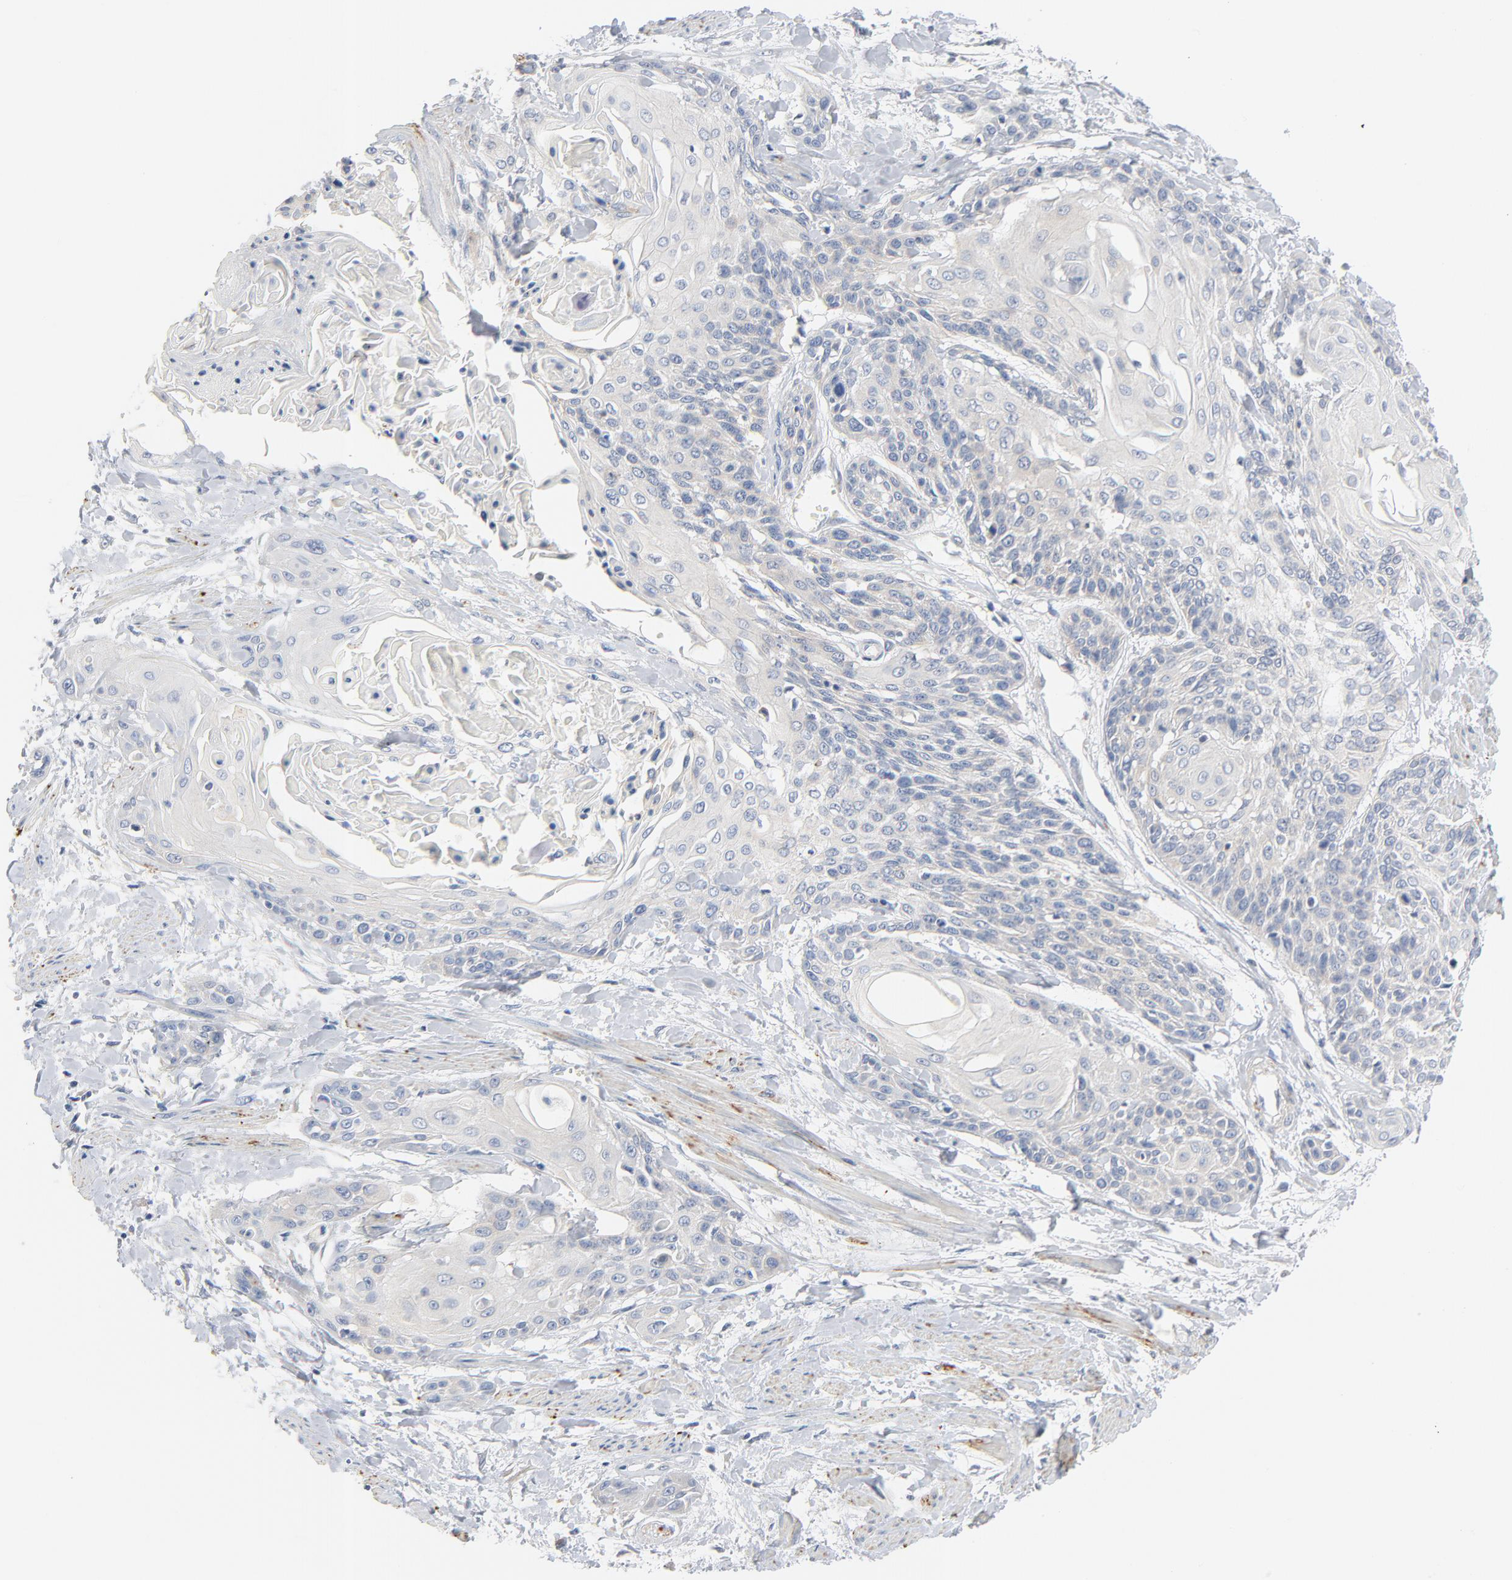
{"staining": {"intensity": "negative", "quantity": "none", "location": "none"}, "tissue": "cervical cancer", "cell_type": "Tumor cells", "image_type": "cancer", "snomed": [{"axis": "morphology", "description": "Squamous cell carcinoma, NOS"}, {"axis": "topography", "description": "Cervix"}], "caption": "An immunohistochemistry photomicrograph of squamous cell carcinoma (cervical) is shown. There is no staining in tumor cells of squamous cell carcinoma (cervical).", "gene": "IFT43", "patient": {"sex": "female", "age": 57}}